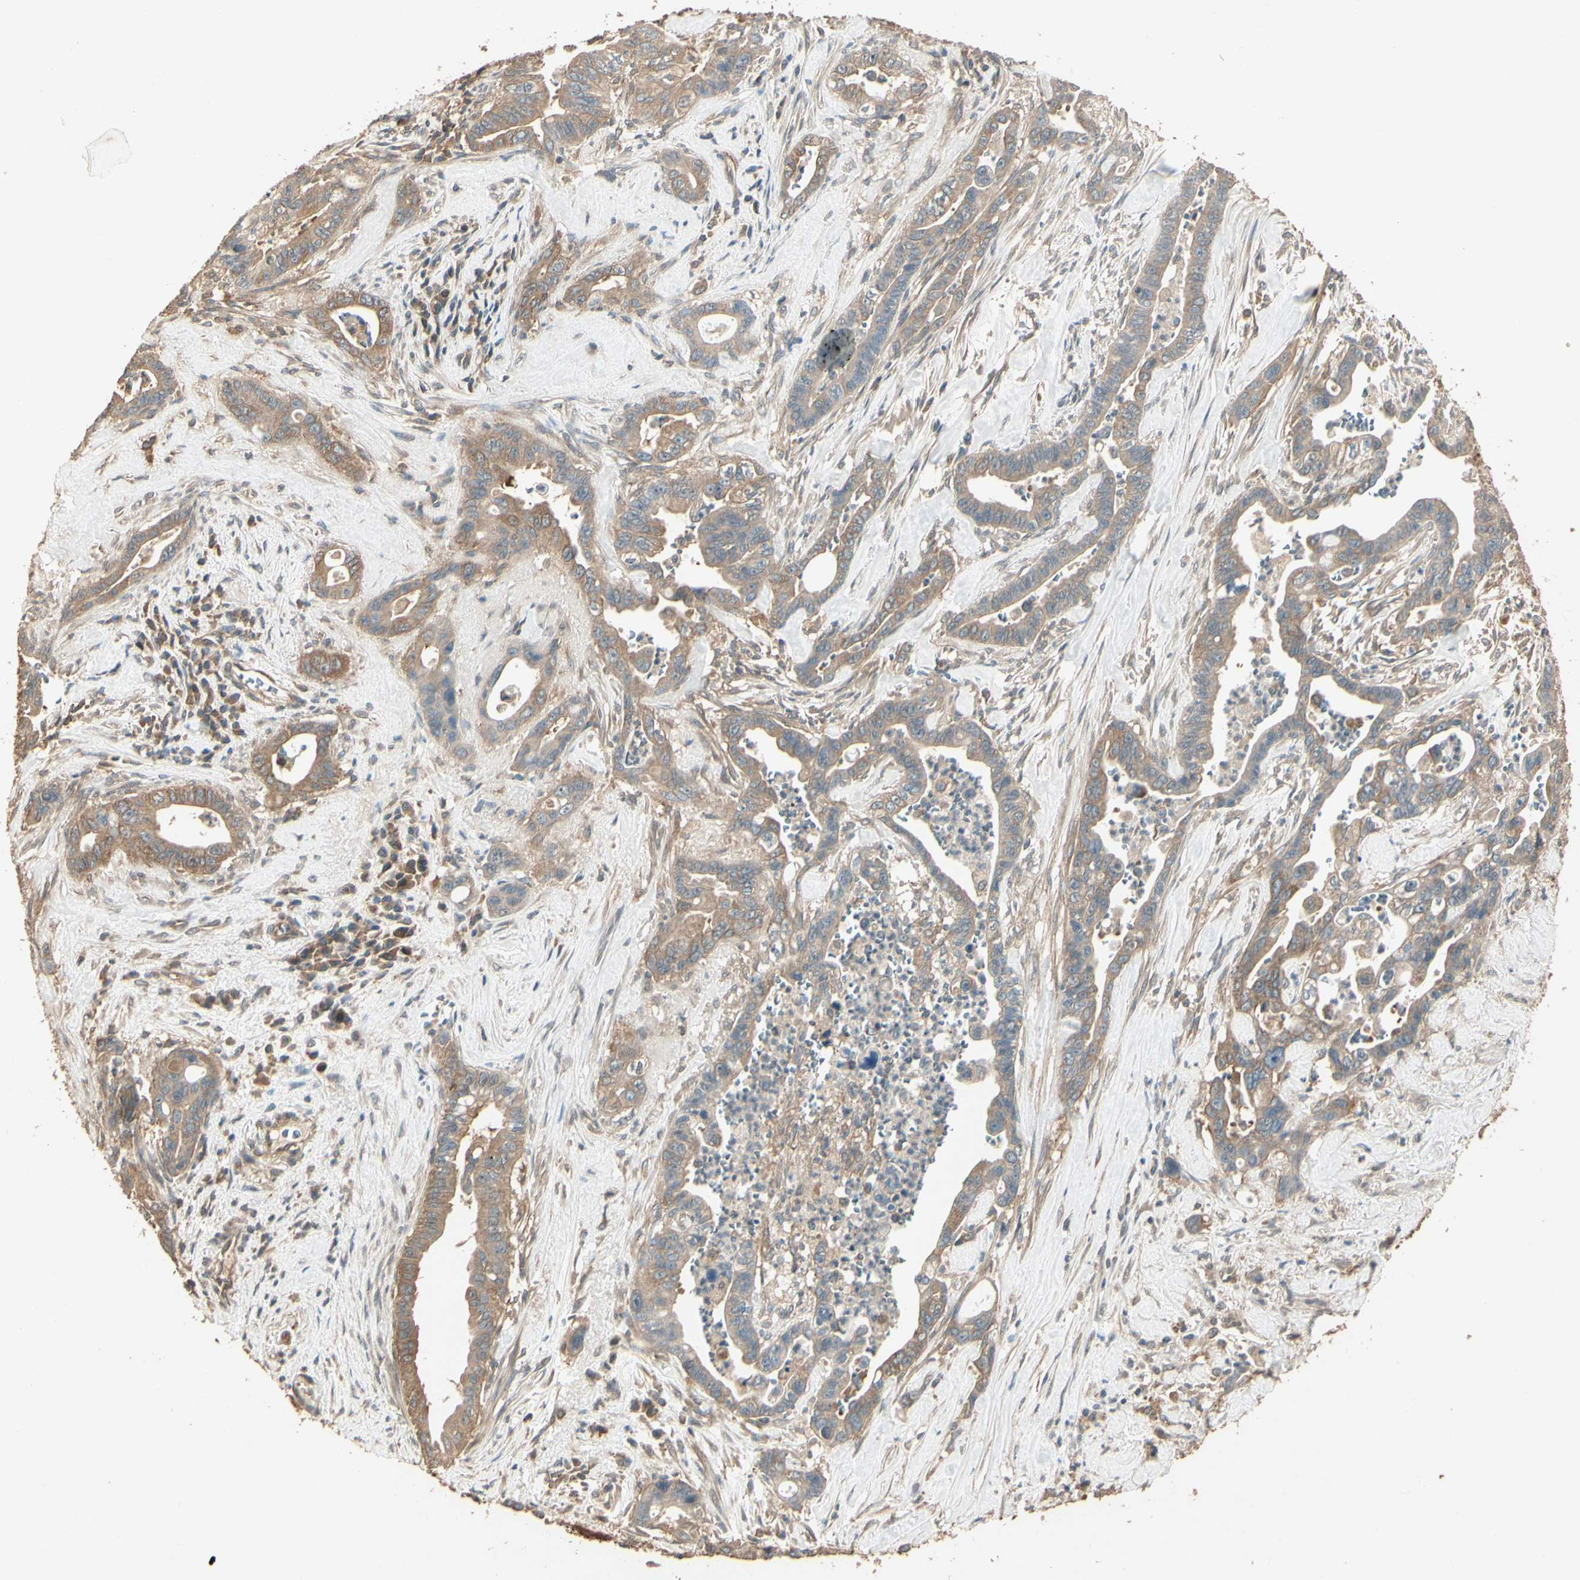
{"staining": {"intensity": "moderate", "quantity": ">75%", "location": "cytoplasmic/membranous"}, "tissue": "pancreatic cancer", "cell_type": "Tumor cells", "image_type": "cancer", "snomed": [{"axis": "morphology", "description": "Adenocarcinoma, NOS"}, {"axis": "topography", "description": "Pancreas"}], "caption": "Tumor cells display medium levels of moderate cytoplasmic/membranous expression in approximately >75% of cells in human pancreatic cancer.", "gene": "CCT7", "patient": {"sex": "male", "age": 70}}